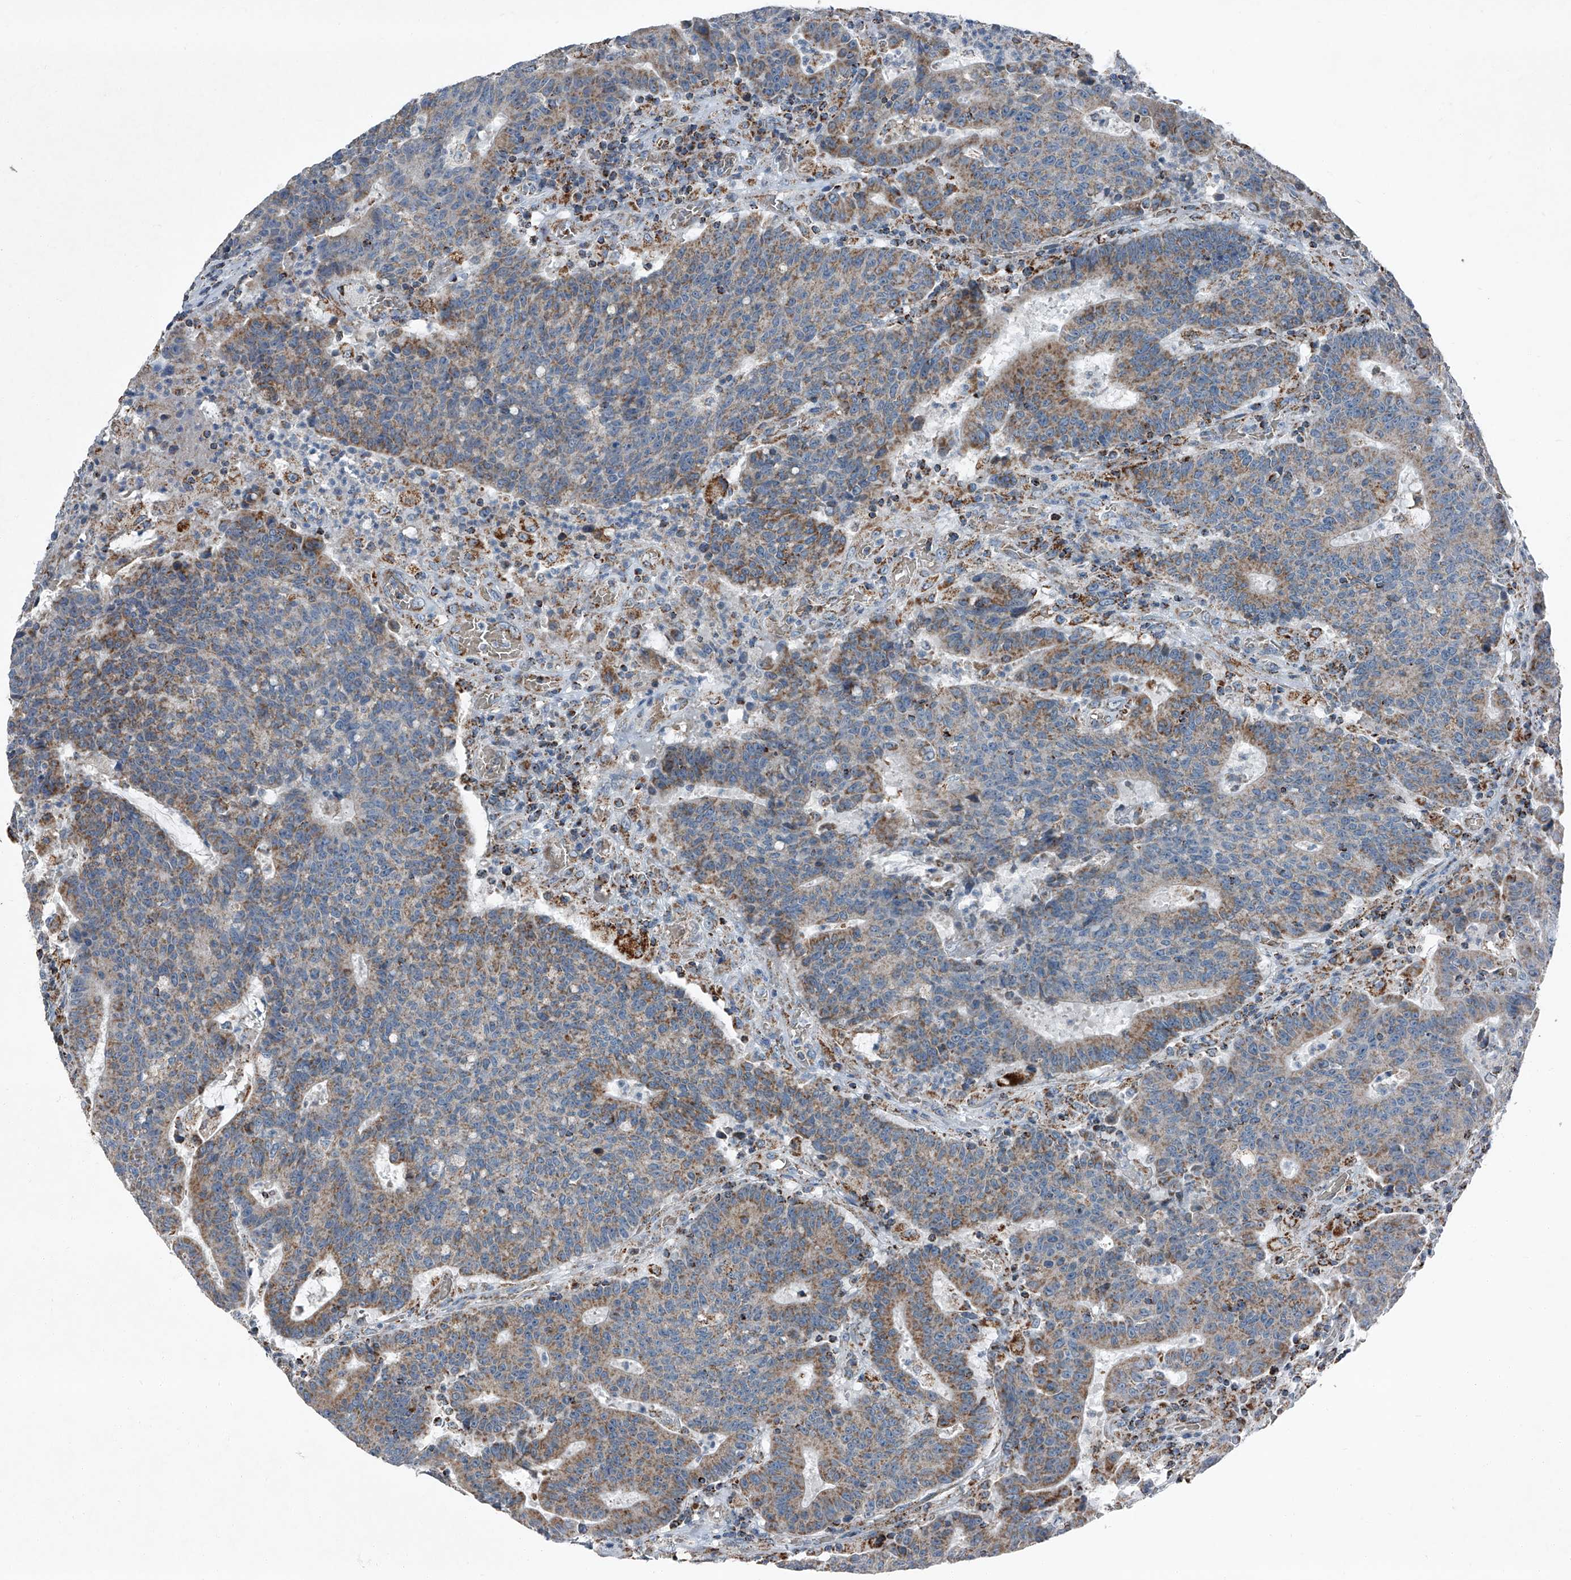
{"staining": {"intensity": "moderate", "quantity": "25%-75%", "location": "cytoplasmic/membranous"}, "tissue": "colorectal cancer", "cell_type": "Tumor cells", "image_type": "cancer", "snomed": [{"axis": "morphology", "description": "Adenocarcinoma, NOS"}, {"axis": "topography", "description": "Colon"}], "caption": "High-magnification brightfield microscopy of colorectal cancer (adenocarcinoma) stained with DAB (3,3'-diaminobenzidine) (brown) and counterstained with hematoxylin (blue). tumor cells exhibit moderate cytoplasmic/membranous staining is present in about25%-75% of cells.", "gene": "CHRNA7", "patient": {"sex": "female", "age": 75}}